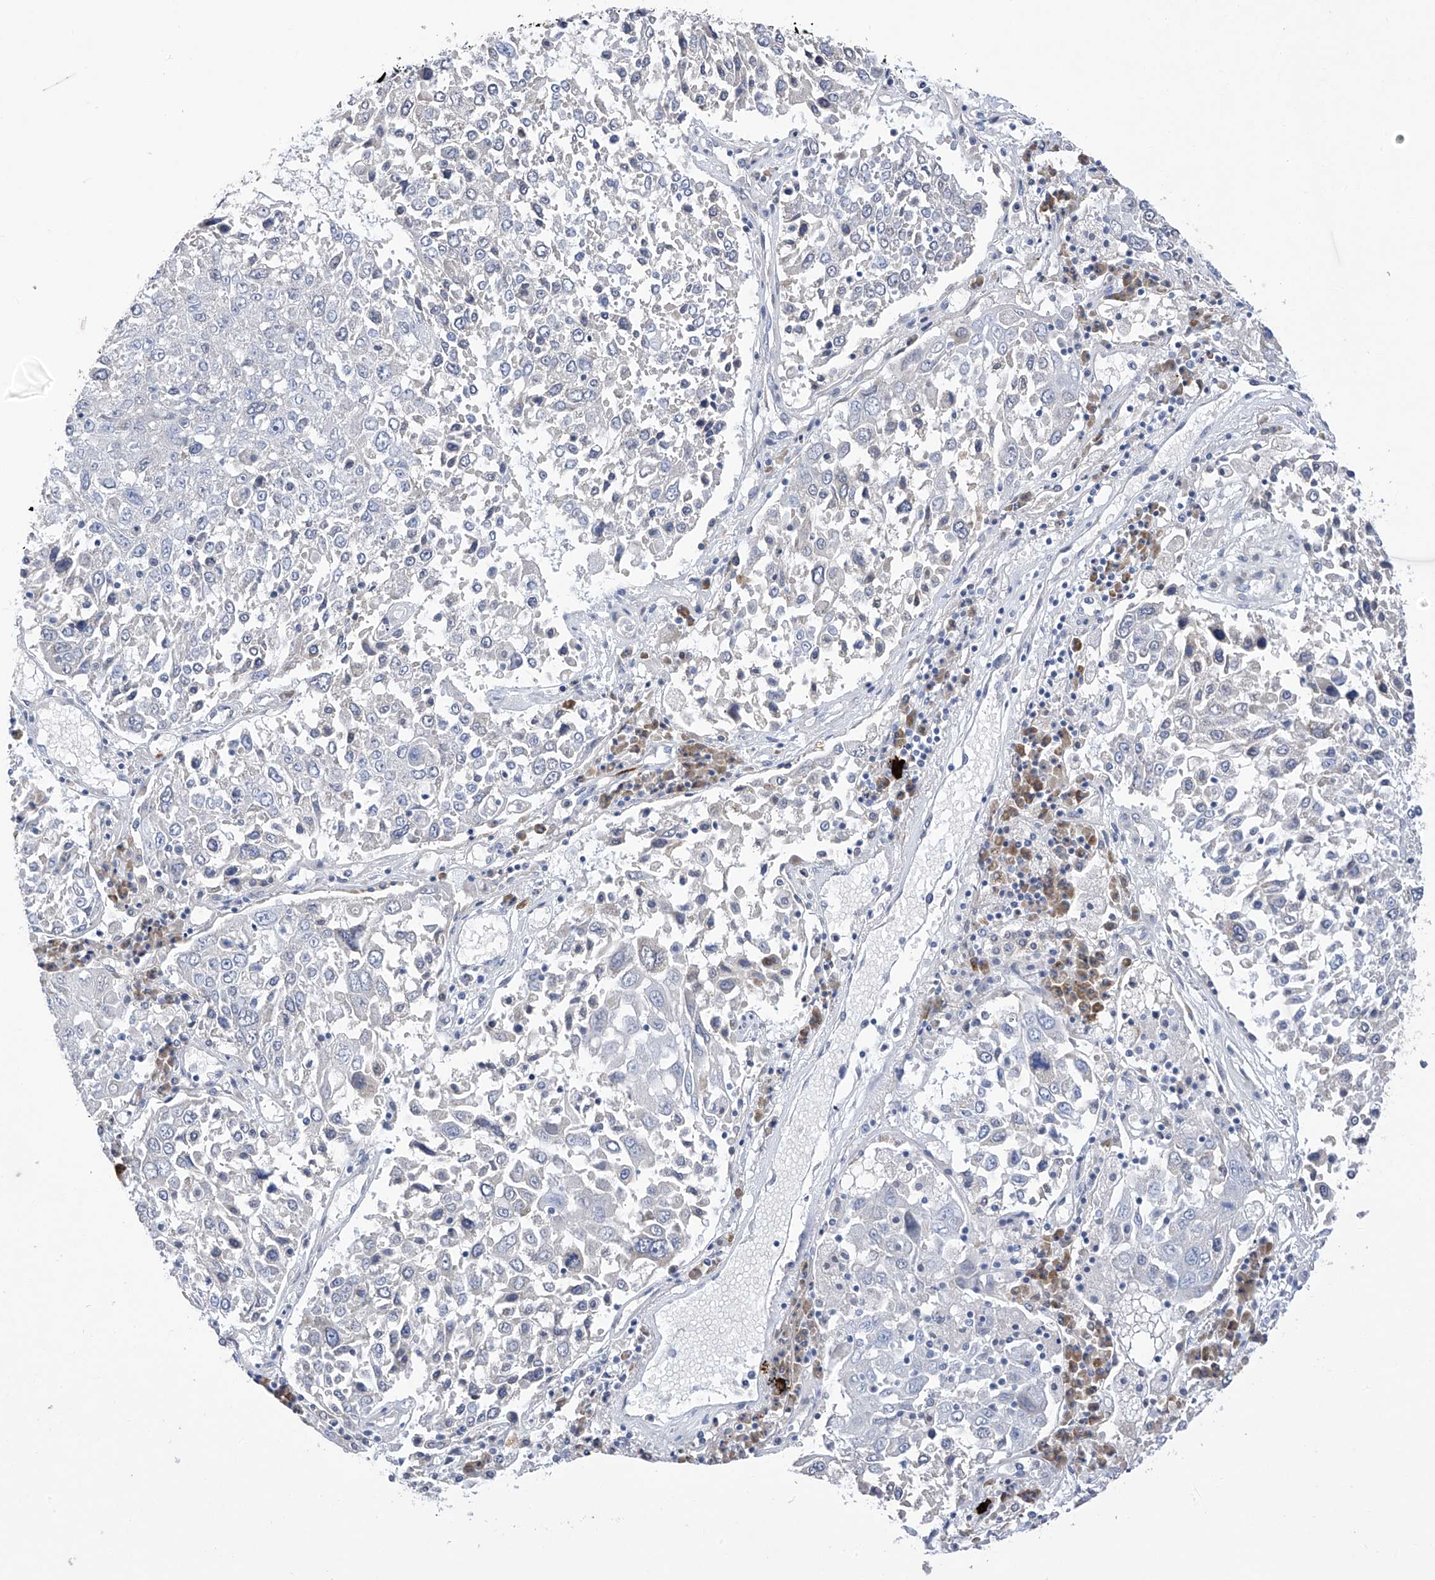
{"staining": {"intensity": "negative", "quantity": "none", "location": "none"}, "tissue": "lung cancer", "cell_type": "Tumor cells", "image_type": "cancer", "snomed": [{"axis": "morphology", "description": "Squamous cell carcinoma, NOS"}, {"axis": "topography", "description": "Lung"}], "caption": "Tumor cells show no significant protein expression in squamous cell carcinoma (lung).", "gene": "SLCO4A1", "patient": {"sex": "male", "age": 65}}